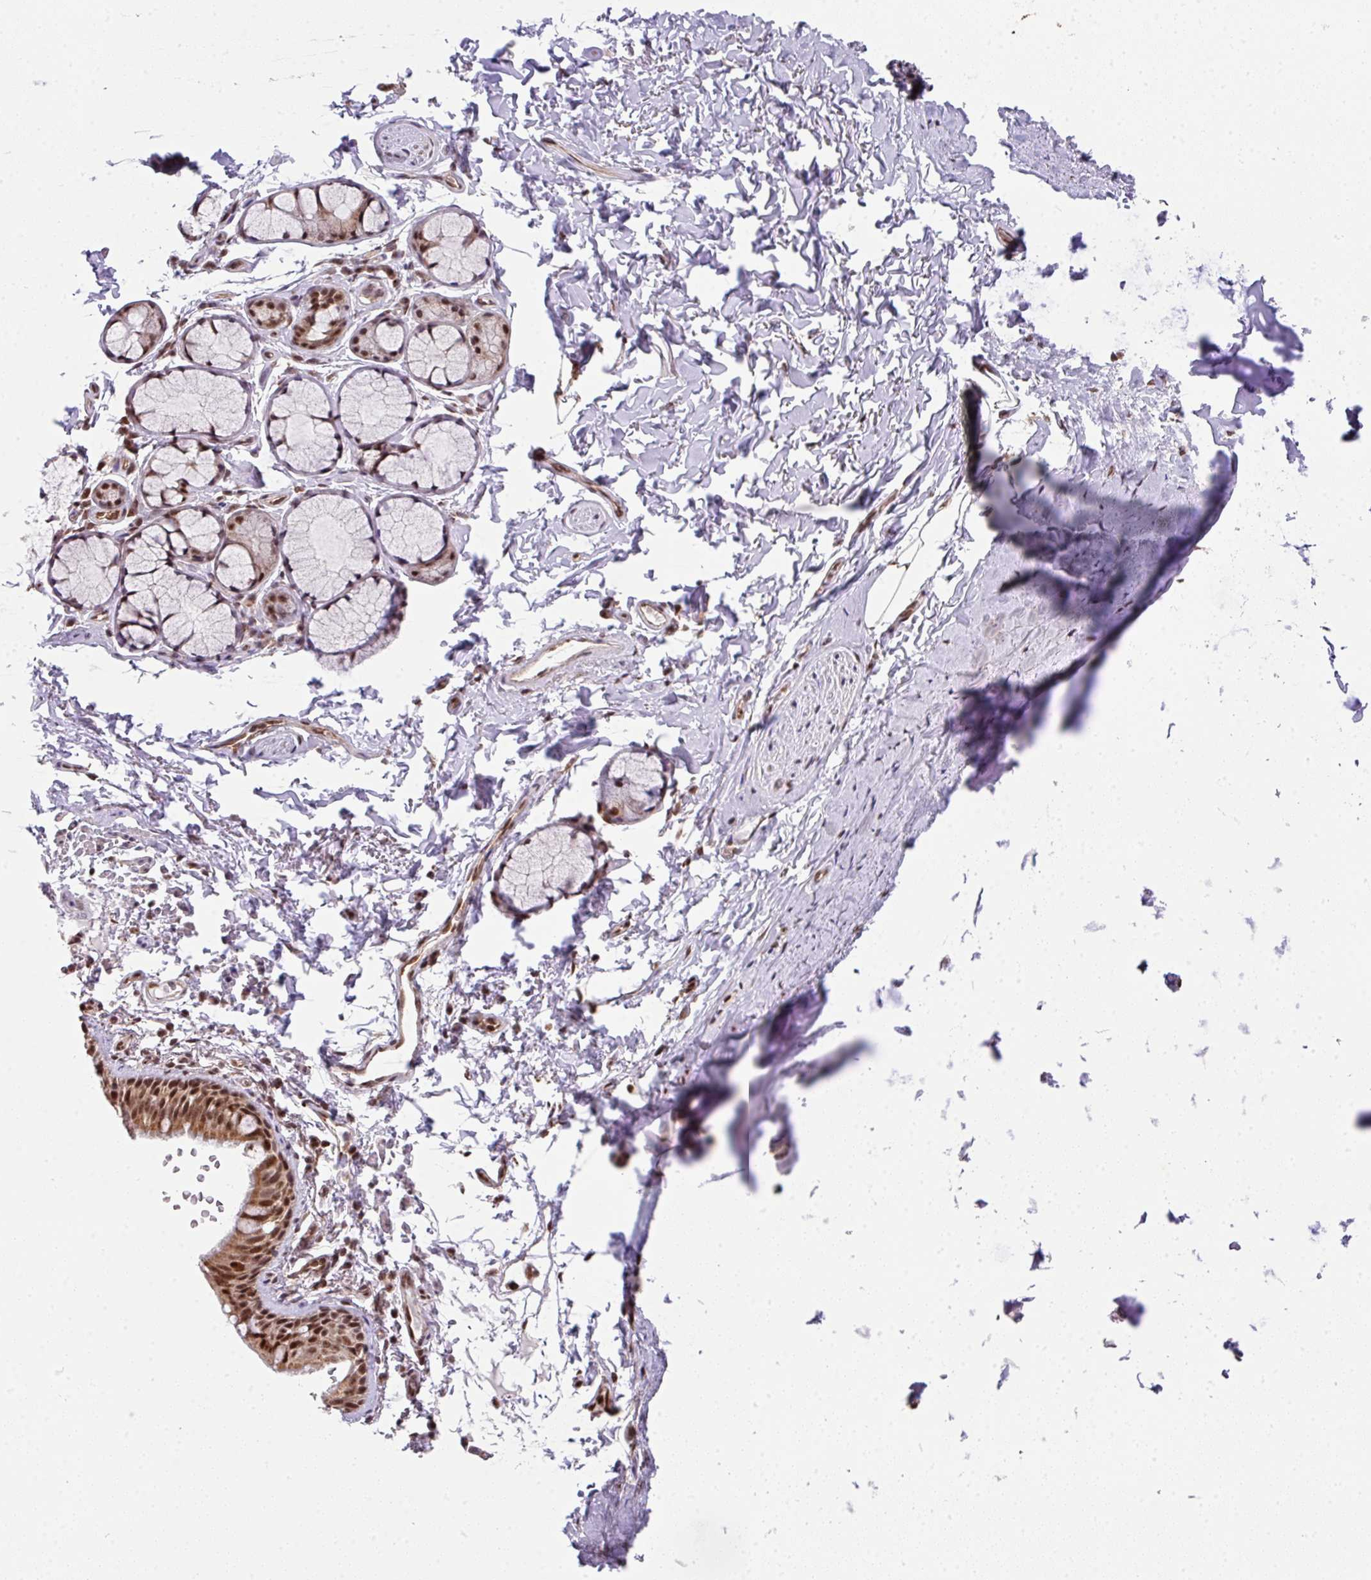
{"staining": {"intensity": "strong", "quantity": ">75%", "location": "cytoplasmic/membranous,nuclear"}, "tissue": "bronchus", "cell_type": "Respiratory epithelial cells", "image_type": "normal", "snomed": [{"axis": "morphology", "description": "Normal tissue, NOS"}, {"axis": "topography", "description": "Bronchus"}], "caption": "DAB immunohistochemical staining of unremarkable bronchus exhibits strong cytoplasmic/membranous,nuclear protein expression in approximately >75% of respiratory epithelial cells.", "gene": "PLK1", "patient": {"sex": "male", "age": 70}}